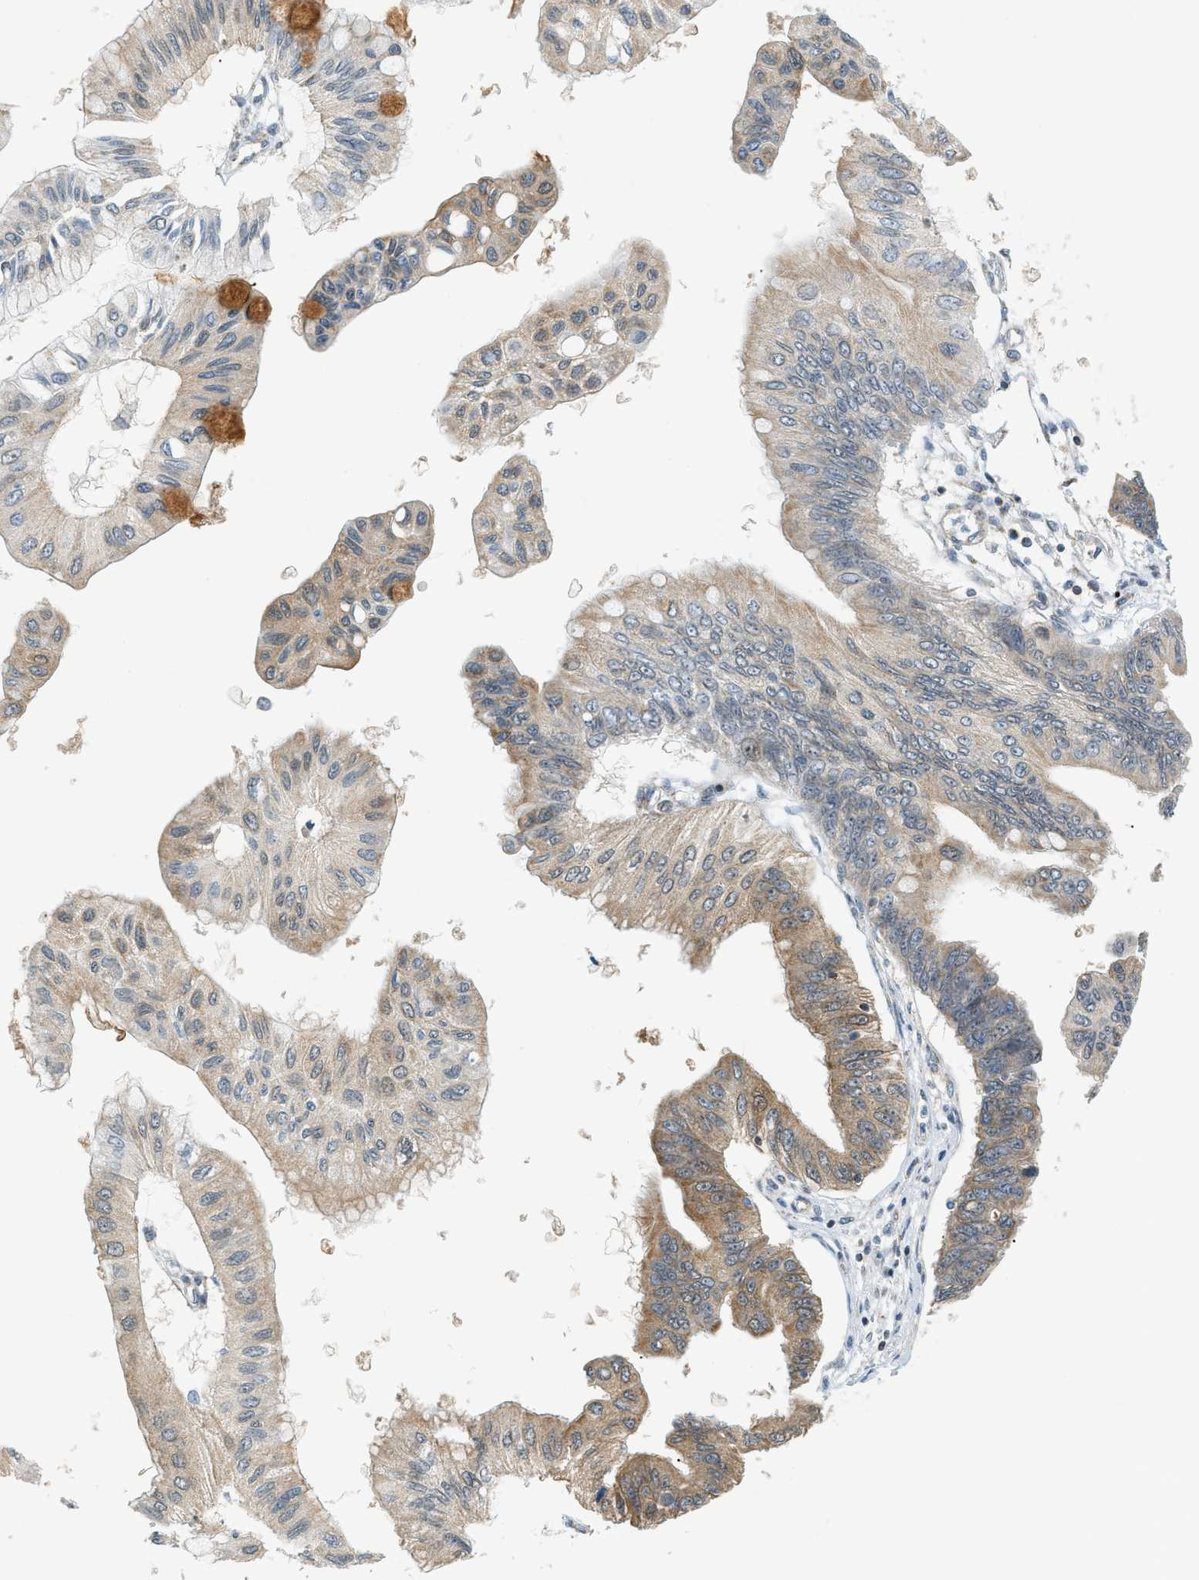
{"staining": {"intensity": "moderate", "quantity": "25%-75%", "location": "cytoplasmic/membranous"}, "tissue": "pancreatic cancer", "cell_type": "Tumor cells", "image_type": "cancer", "snomed": [{"axis": "morphology", "description": "Adenocarcinoma, NOS"}, {"axis": "topography", "description": "Pancreas"}], "caption": "IHC histopathology image of neoplastic tissue: pancreatic adenocarcinoma stained using immunohistochemistry (IHC) demonstrates medium levels of moderate protein expression localized specifically in the cytoplasmic/membranous of tumor cells, appearing as a cytoplasmic/membranous brown color.", "gene": "PIGG", "patient": {"sex": "female", "age": 77}}